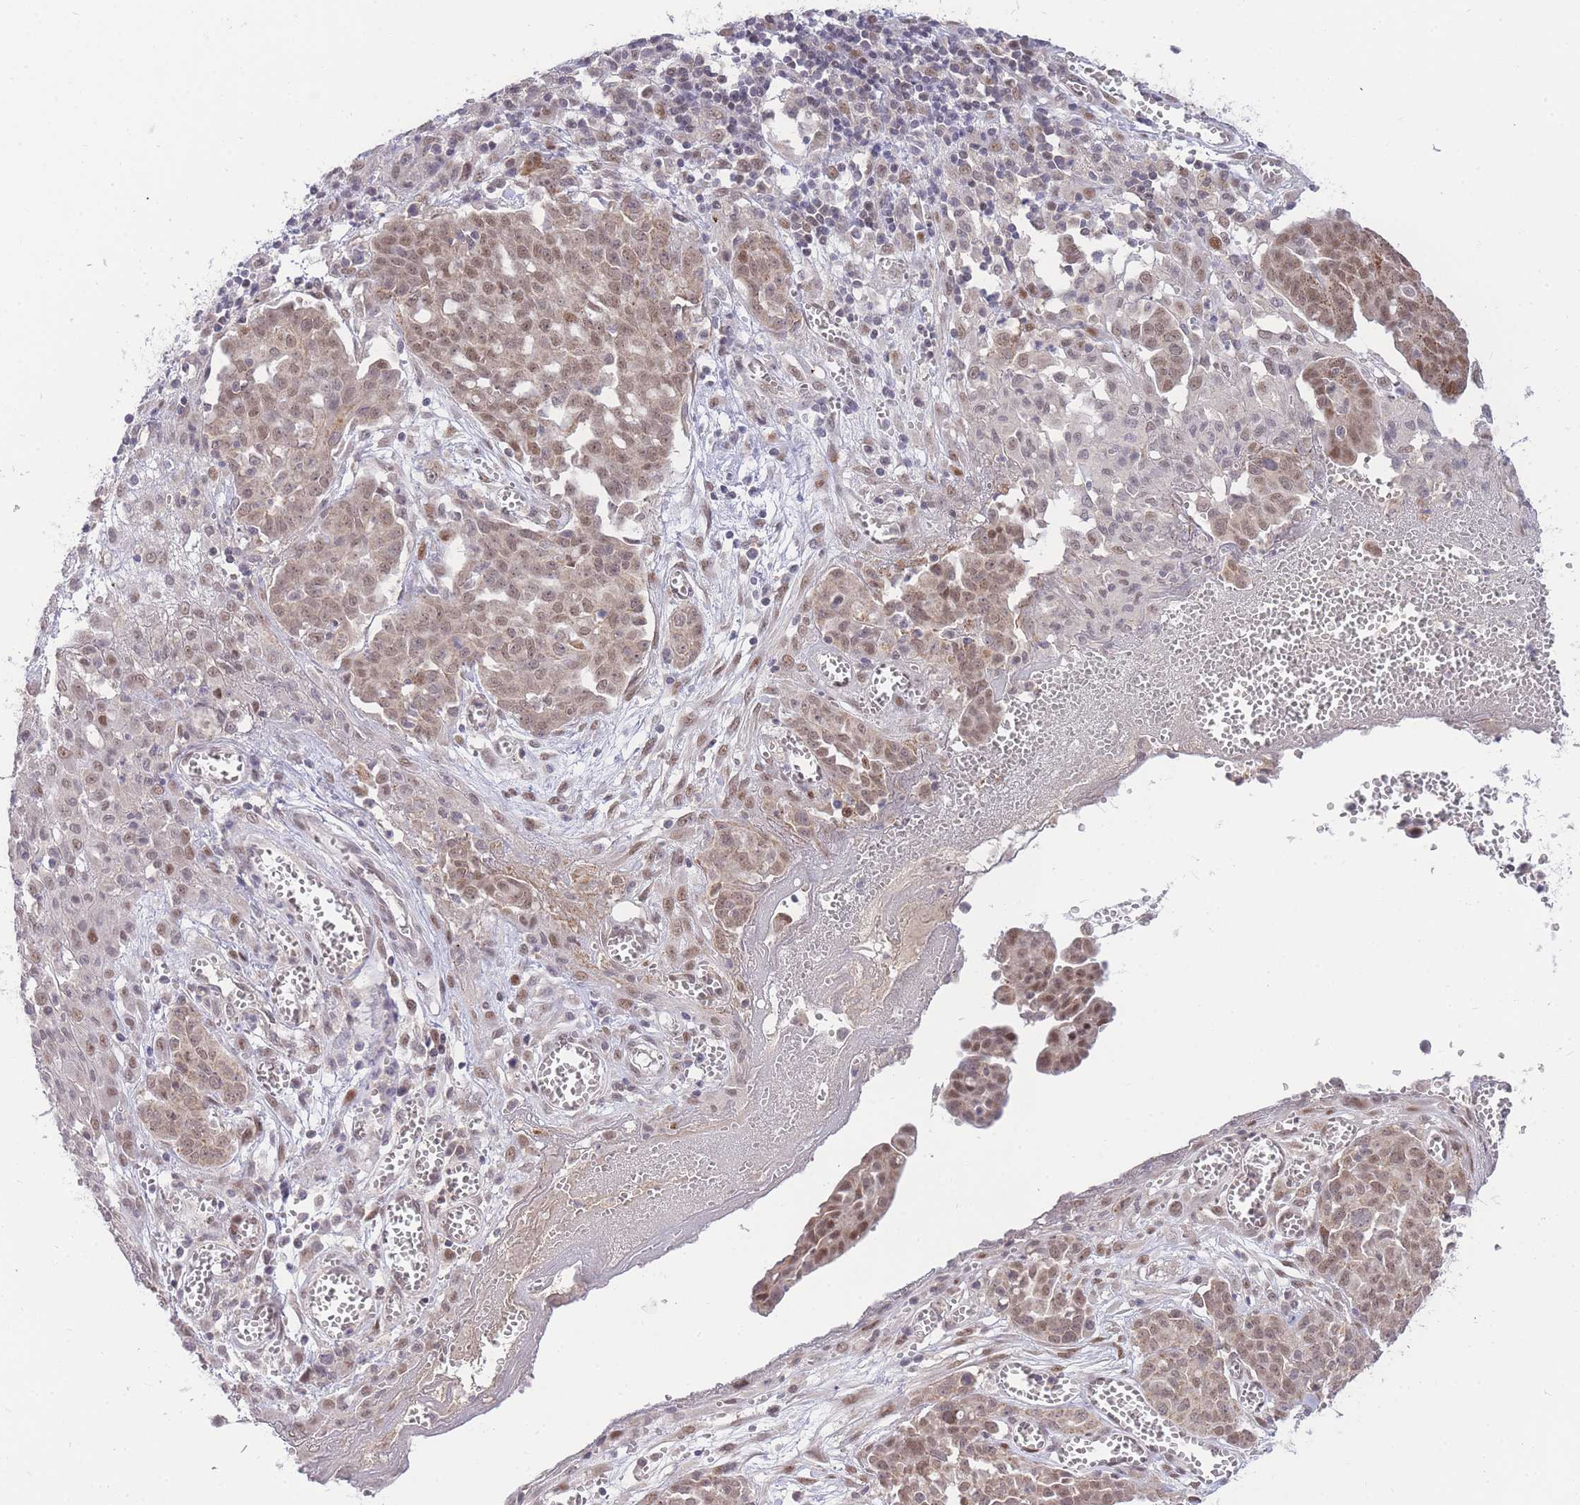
{"staining": {"intensity": "moderate", "quantity": ">75%", "location": "cytoplasmic/membranous,nuclear"}, "tissue": "ovarian cancer", "cell_type": "Tumor cells", "image_type": "cancer", "snomed": [{"axis": "morphology", "description": "Cystadenocarcinoma, serous, NOS"}, {"axis": "topography", "description": "Soft tissue"}, {"axis": "topography", "description": "Ovary"}], "caption": "Ovarian cancer stained with DAB immunohistochemistry (IHC) reveals medium levels of moderate cytoplasmic/membranous and nuclear expression in about >75% of tumor cells. Using DAB (3,3'-diaminobenzidine) (brown) and hematoxylin (blue) stains, captured at high magnification using brightfield microscopy.", "gene": "PUS10", "patient": {"sex": "female", "age": 57}}